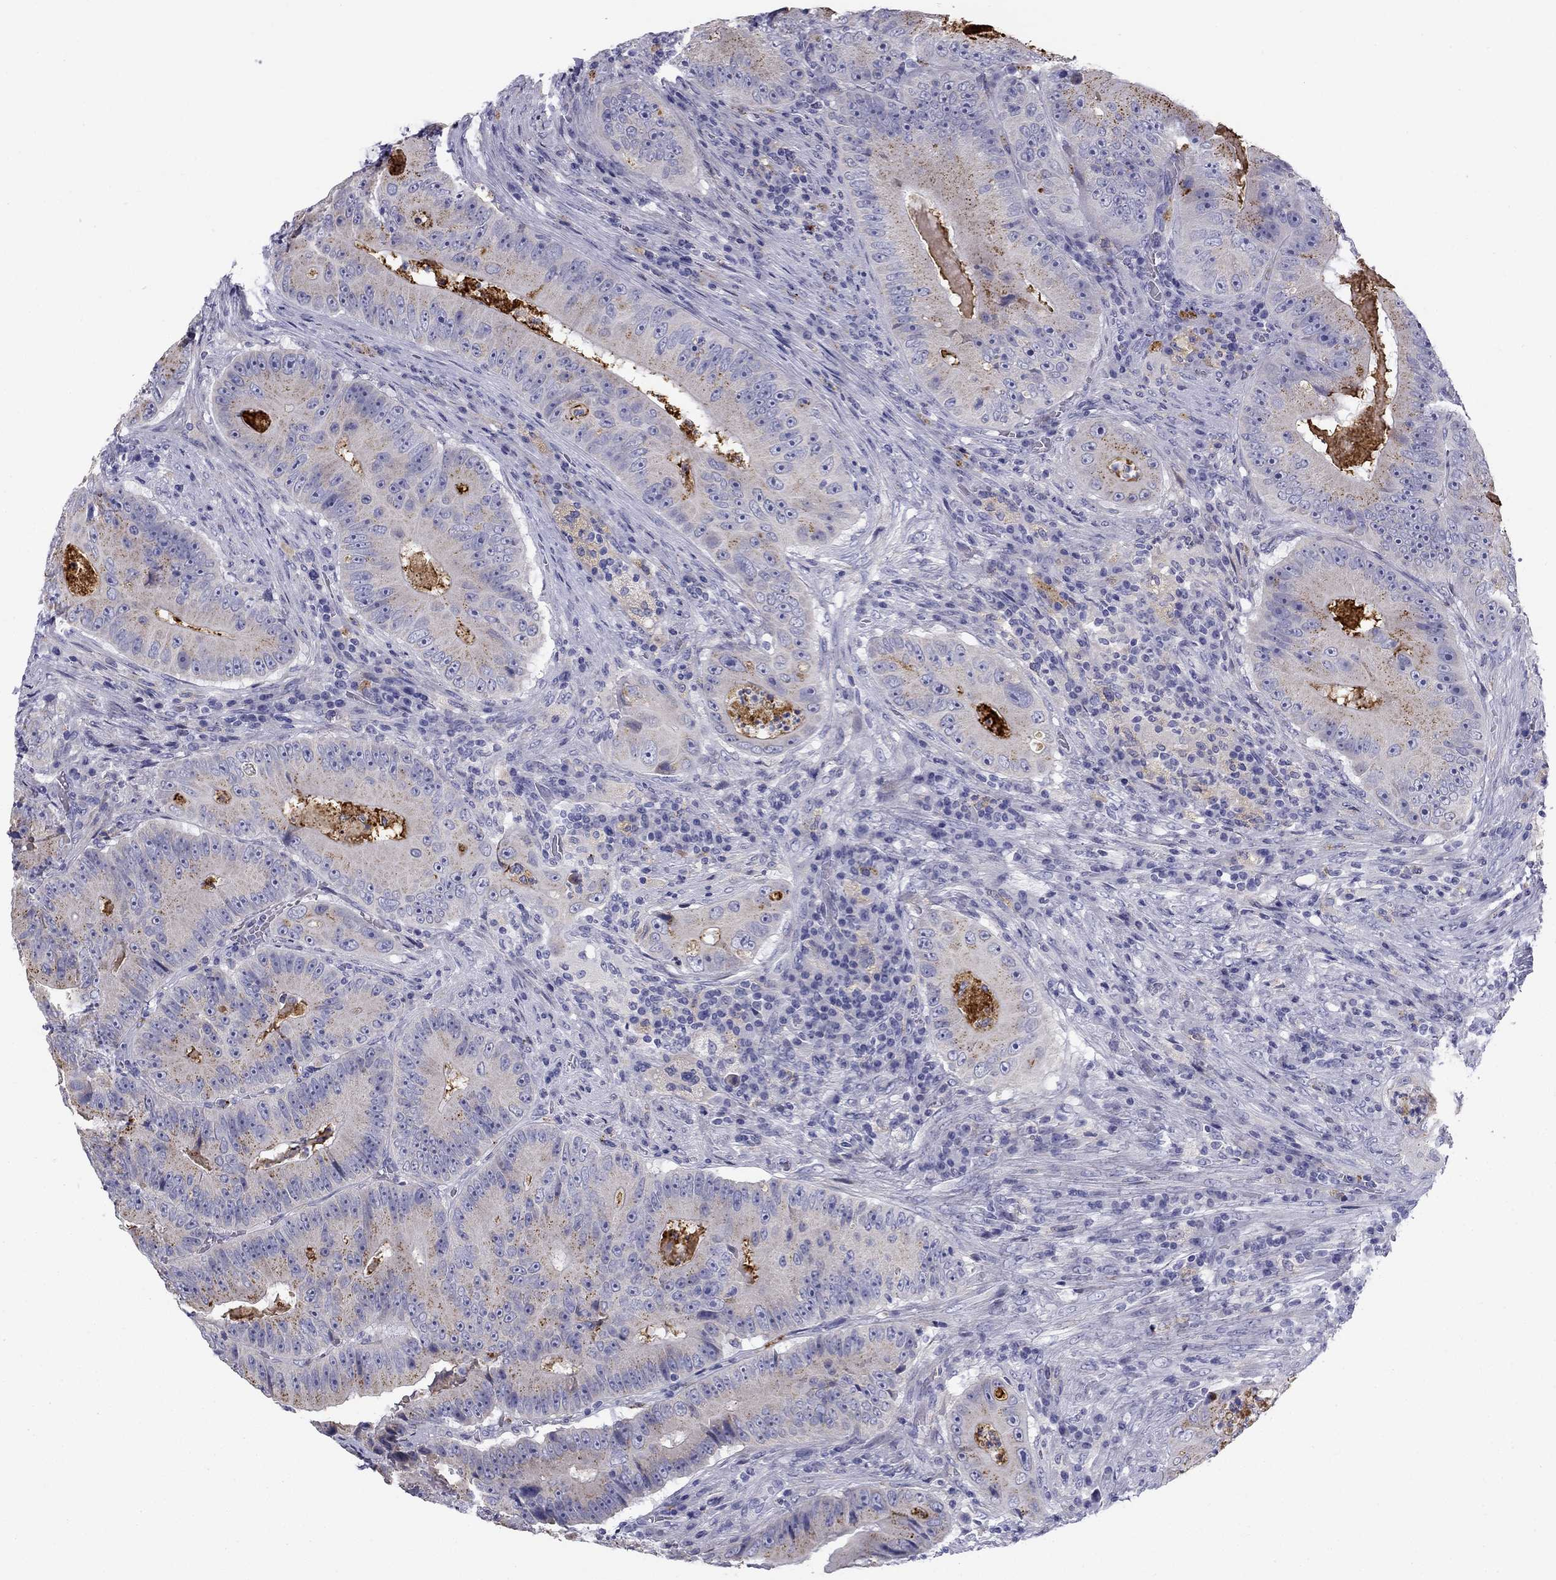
{"staining": {"intensity": "moderate", "quantity": "<25%", "location": "cytoplasmic/membranous"}, "tissue": "colorectal cancer", "cell_type": "Tumor cells", "image_type": "cancer", "snomed": [{"axis": "morphology", "description": "Adenocarcinoma, NOS"}, {"axis": "topography", "description": "Colon"}], "caption": "Immunohistochemical staining of colorectal adenocarcinoma shows low levels of moderate cytoplasmic/membranous expression in about <25% of tumor cells.", "gene": "CLPSL2", "patient": {"sex": "female", "age": 86}}